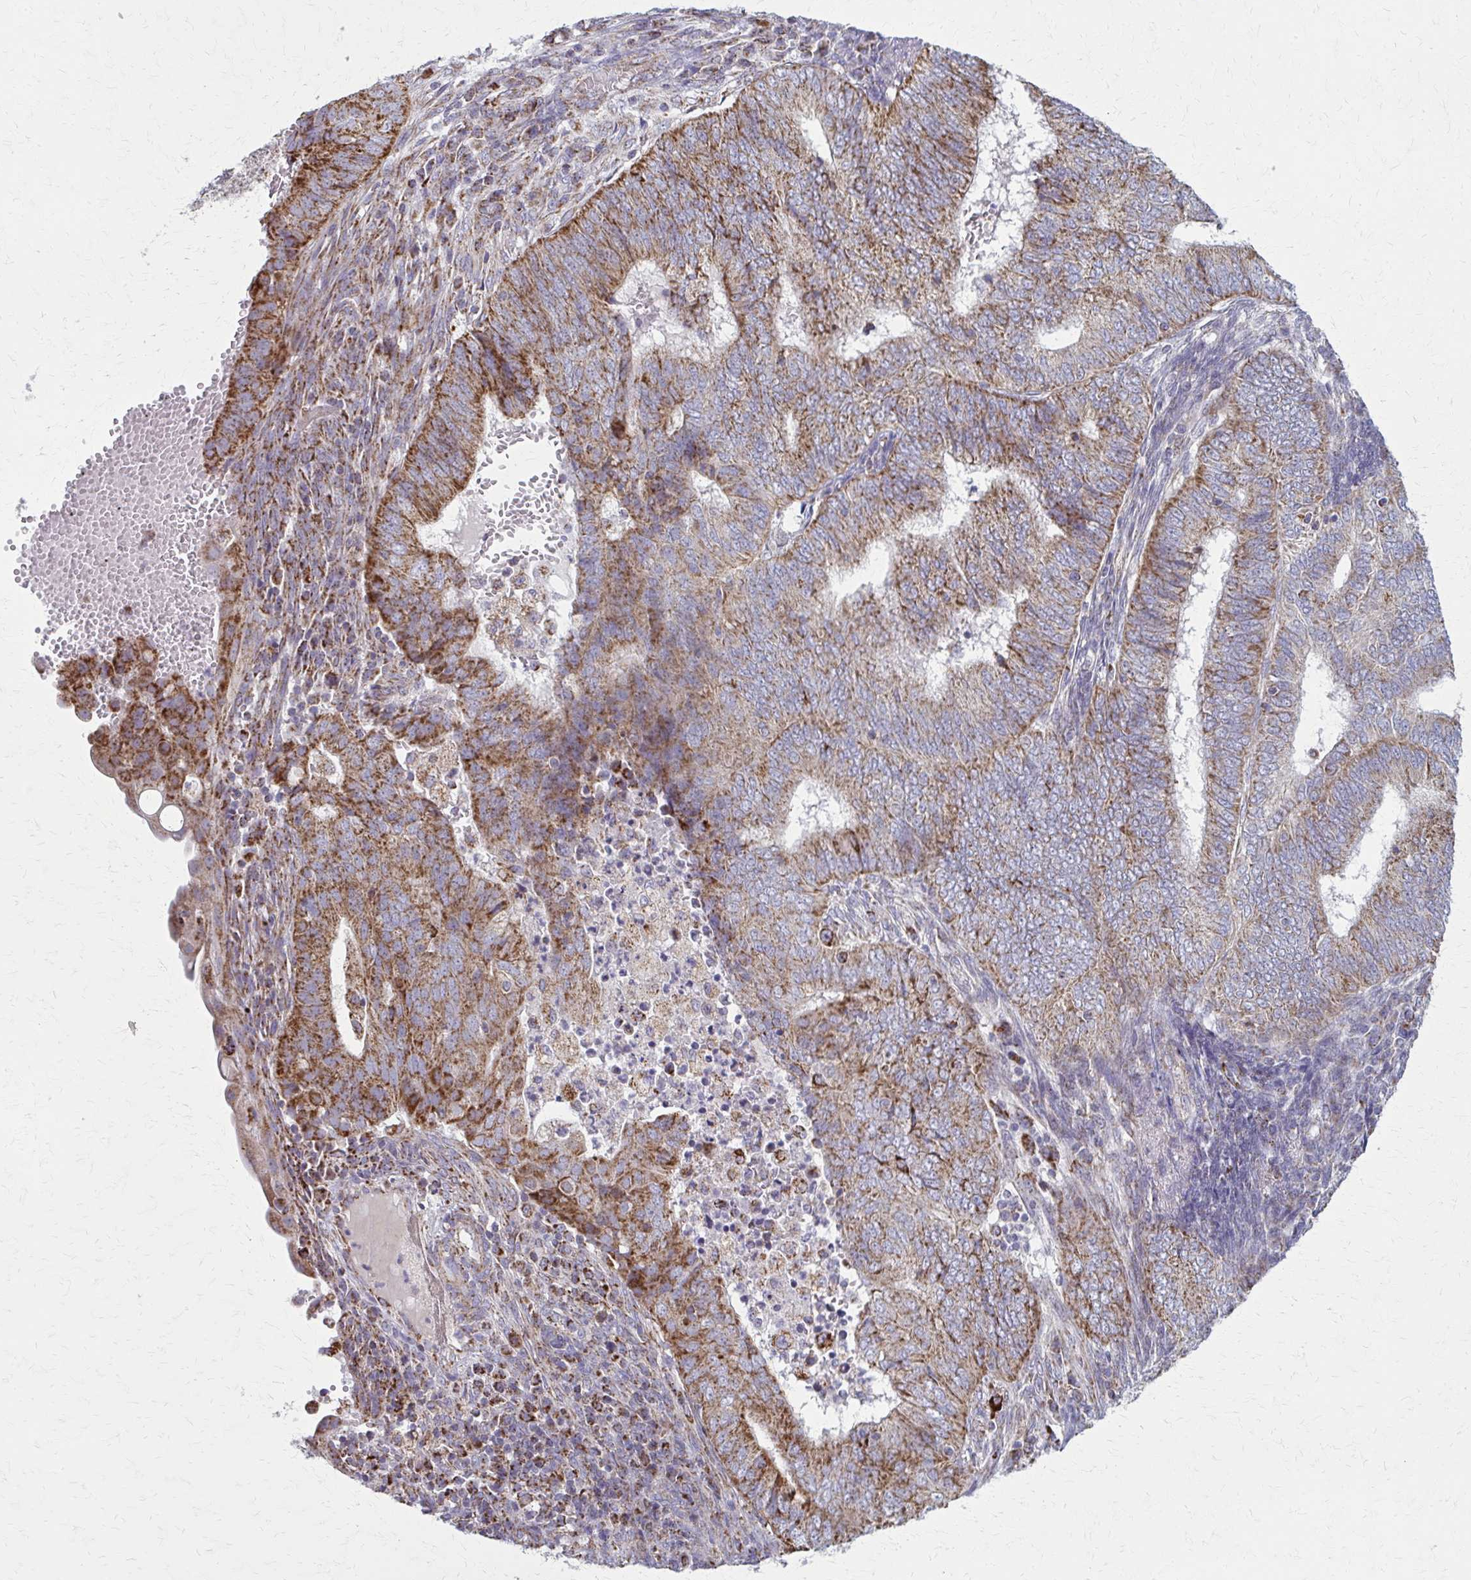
{"staining": {"intensity": "moderate", "quantity": ">75%", "location": "cytoplasmic/membranous"}, "tissue": "endometrial cancer", "cell_type": "Tumor cells", "image_type": "cancer", "snomed": [{"axis": "morphology", "description": "Adenocarcinoma, NOS"}, {"axis": "topography", "description": "Endometrium"}], "caption": "Protein expression analysis of human adenocarcinoma (endometrial) reveals moderate cytoplasmic/membranous positivity in about >75% of tumor cells. Immunohistochemistry (ihc) stains the protein of interest in brown and the nuclei are stained blue.", "gene": "TVP23A", "patient": {"sex": "female", "age": 62}}